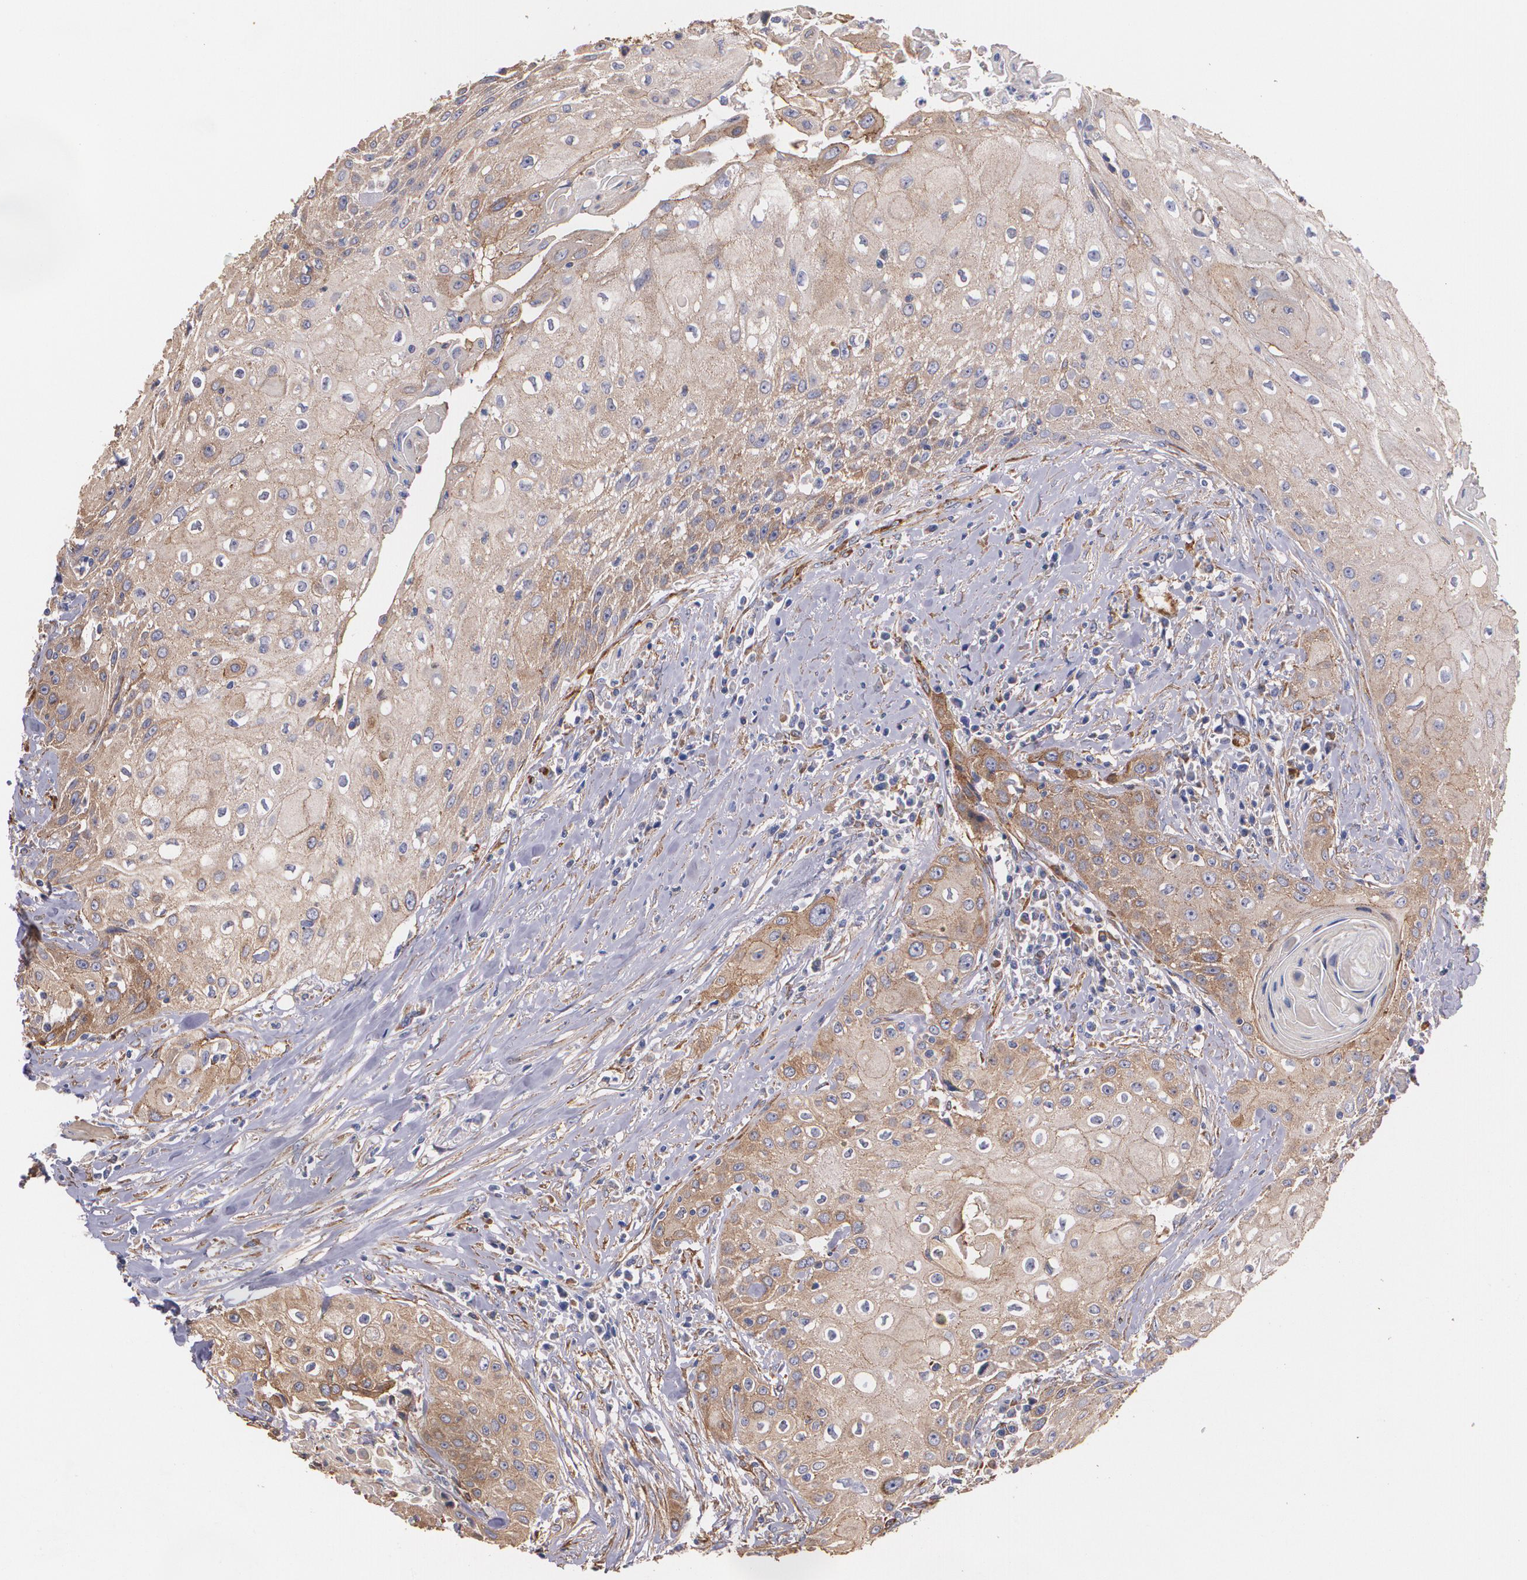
{"staining": {"intensity": "moderate", "quantity": ">75%", "location": "cytoplasmic/membranous"}, "tissue": "head and neck cancer", "cell_type": "Tumor cells", "image_type": "cancer", "snomed": [{"axis": "morphology", "description": "Squamous cell carcinoma, NOS"}, {"axis": "topography", "description": "Oral tissue"}, {"axis": "topography", "description": "Head-Neck"}], "caption": "Squamous cell carcinoma (head and neck) tissue exhibits moderate cytoplasmic/membranous positivity in about >75% of tumor cells, visualized by immunohistochemistry.", "gene": "TJP1", "patient": {"sex": "female", "age": 82}}